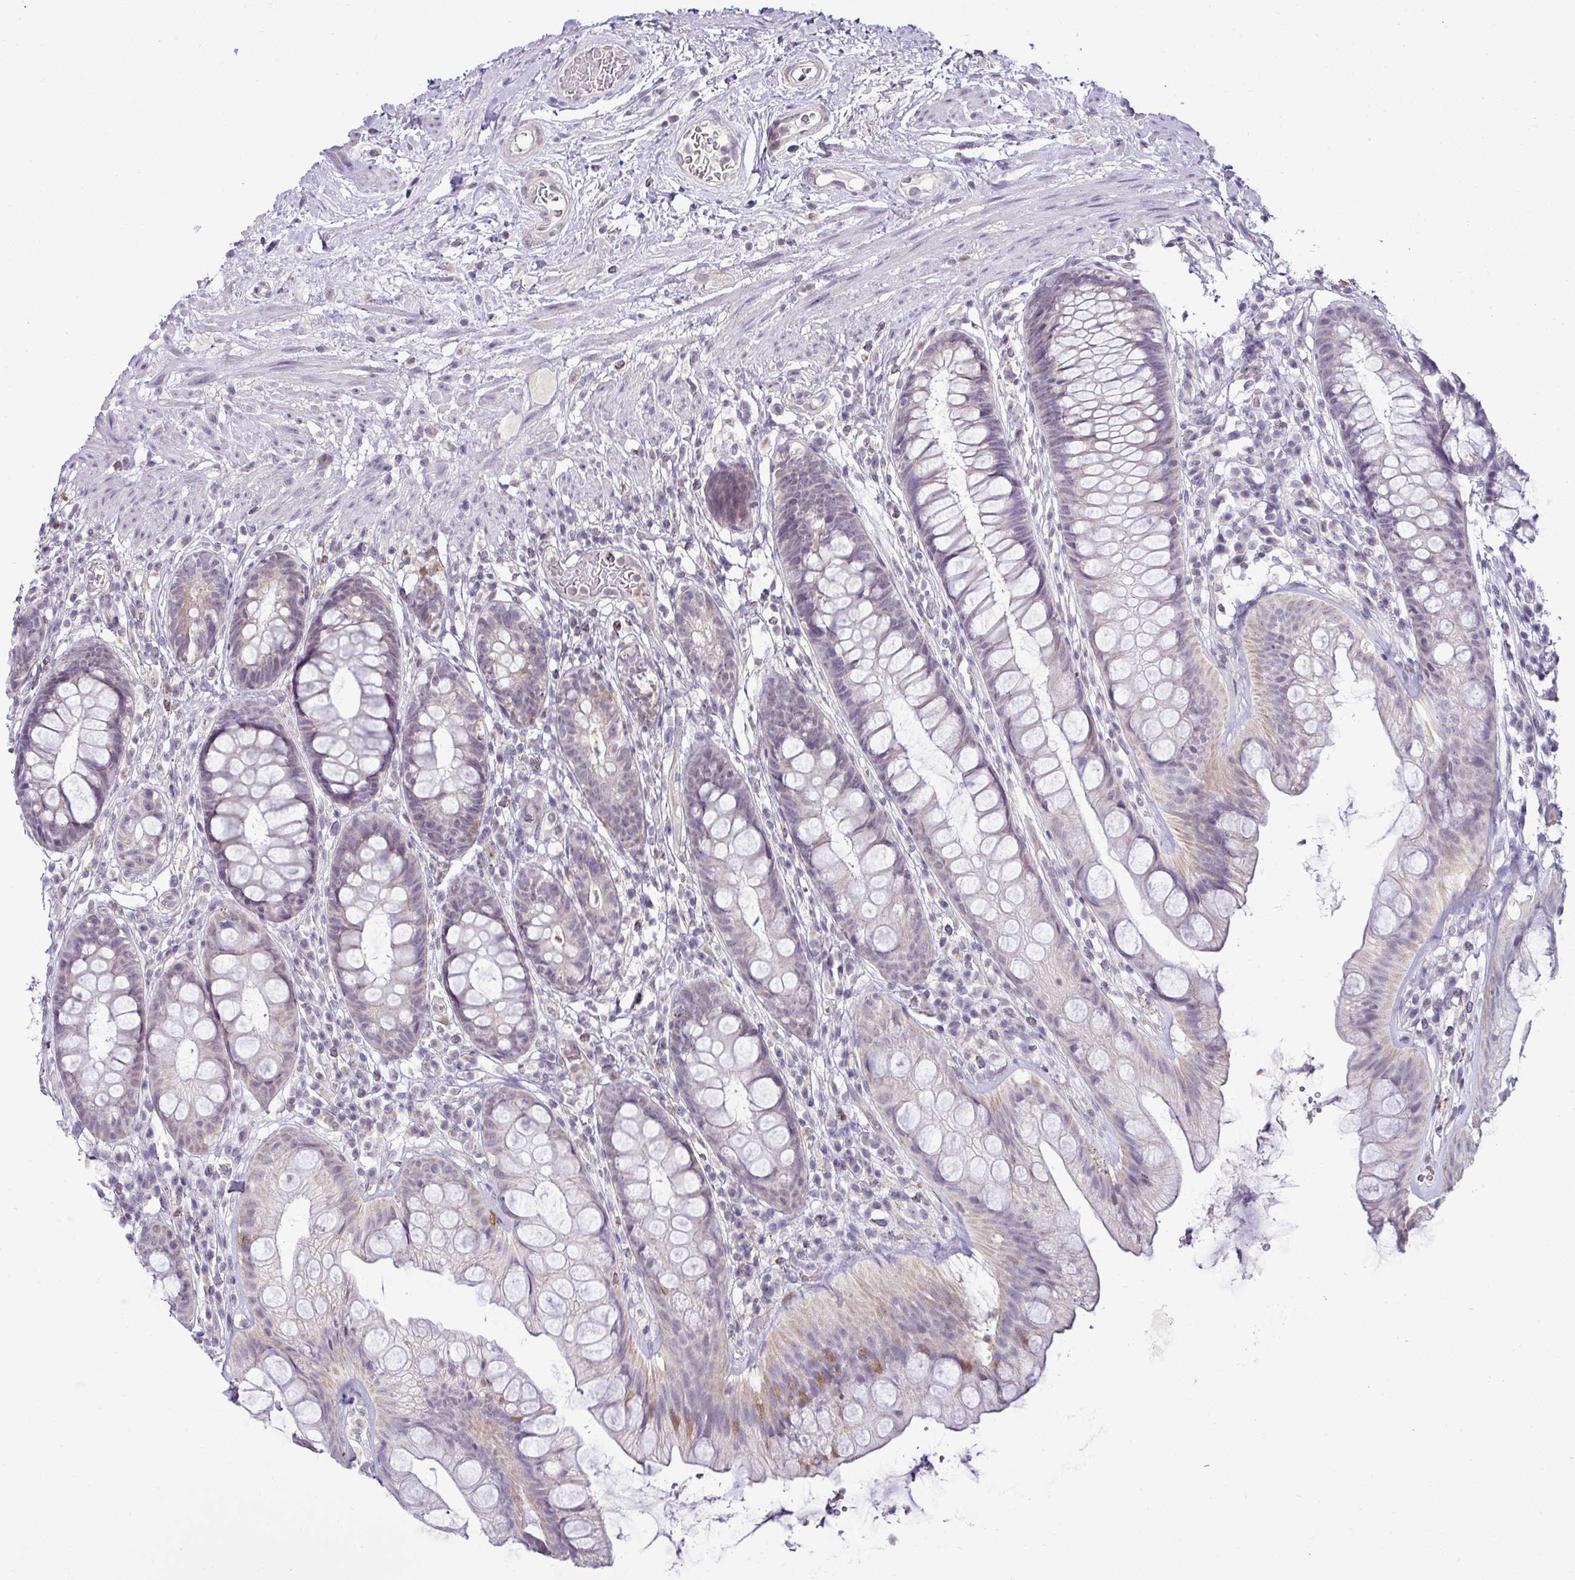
{"staining": {"intensity": "negative", "quantity": "none", "location": "none"}, "tissue": "rectum", "cell_type": "Glandular cells", "image_type": "normal", "snomed": [{"axis": "morphology", "description": "Normal tissue, NOS"}, {"axis": "topography", "description": "Rectum"}], "caption": "Glandular cells show no significant staining in unremarkable rectum.", "gene": "HBEGF", "patient": {"sex": "male", "age": 74}}